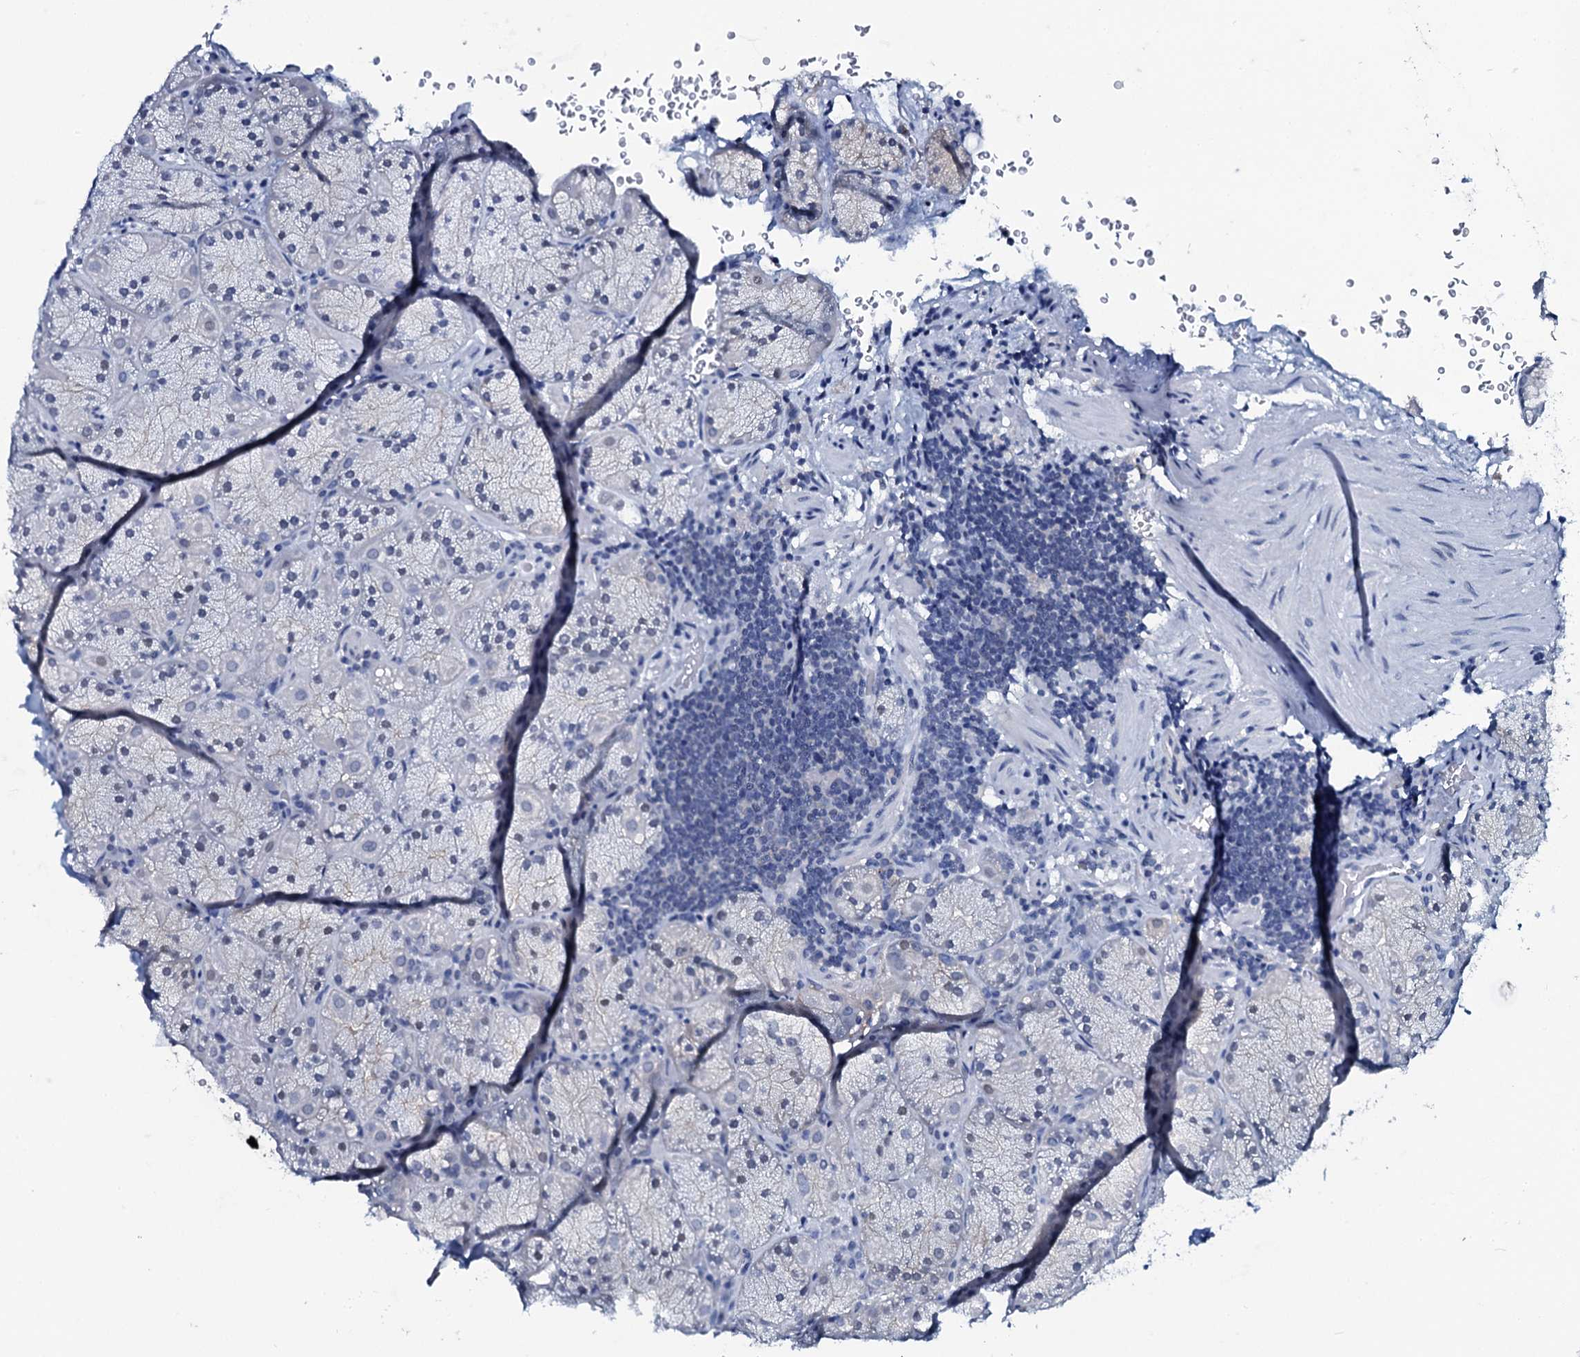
{"staining": {"intensity": "negative", "quantity": "none", "location": "none"}, "tissue": "stomach", "cell_type": "Glandular cells", "image_type": "normal", "snomed": [{"axis": "morphology", "description": "Normal tissue, NOS"}, {"axis": "topography", "description": "Stomach, upper"}, {"axis": "topography", "description": "Stomach, lower"}], "caption": "DAB immunohistochemical staining of benign human stomach reveals no significant staining in glandular cells. Brightfield microscopy of IHC stained with DAB (brown) and hematoxylin (blue), captured at high magnification.", "gene": "SLC4A7", "patient": {"sex": "male", "age": 80}}